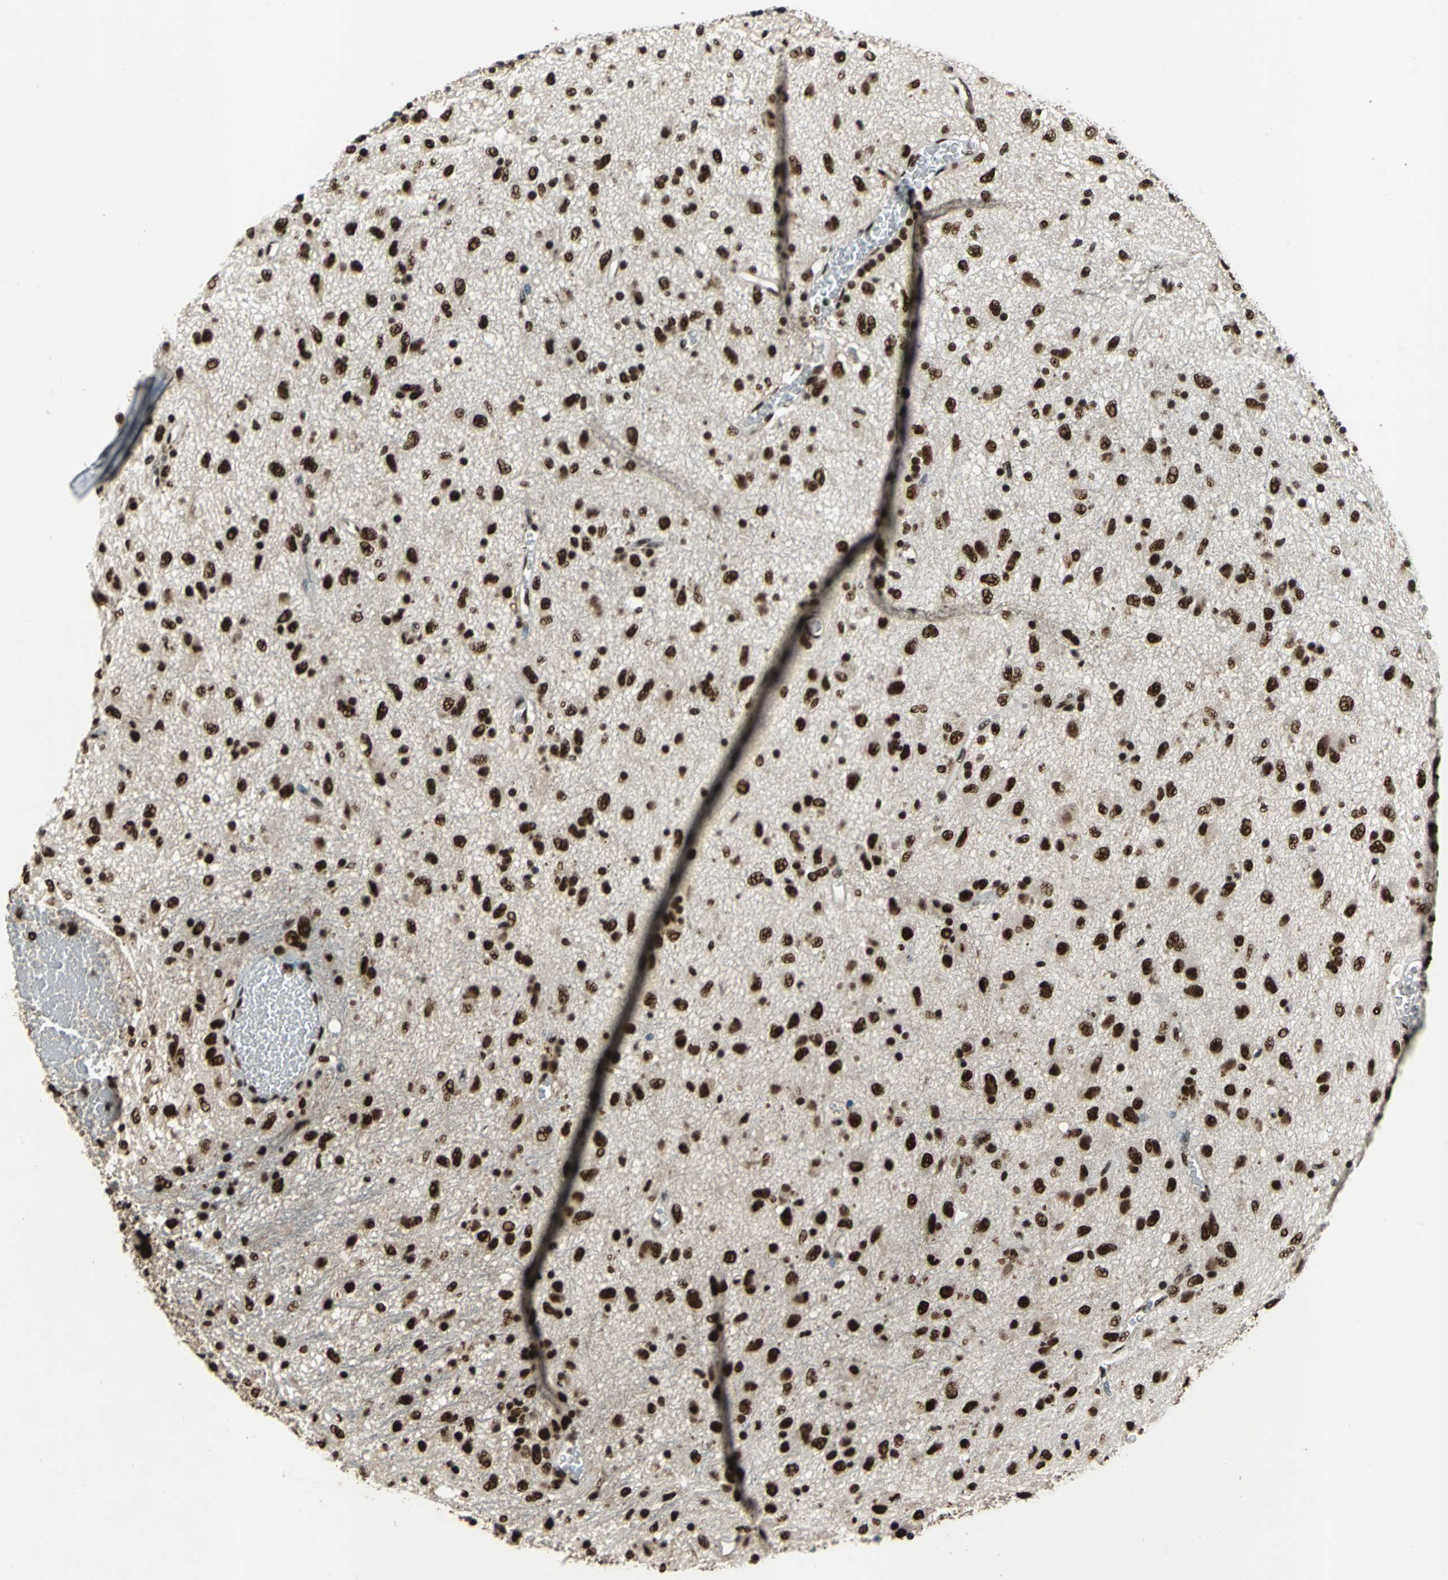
{"staining": {"intensity": "strong", "quantity": ">75%", "location": "nuclear"}, "tissue": "glioma", "cell_type": "Tumor cells", "image_type": "cancer", "snomed": [{"axis": "morphology", "description": "Glioma, malignant, Low grade"}, {"axis": "topography", "description": "Brain"}], "caption": "Strong nuclear expression for a protein is identified in approximately >75% of tumor cells of glioma using IHC.", "gene": "MTA2", "patient": {"sex": "male", "age": 77}}